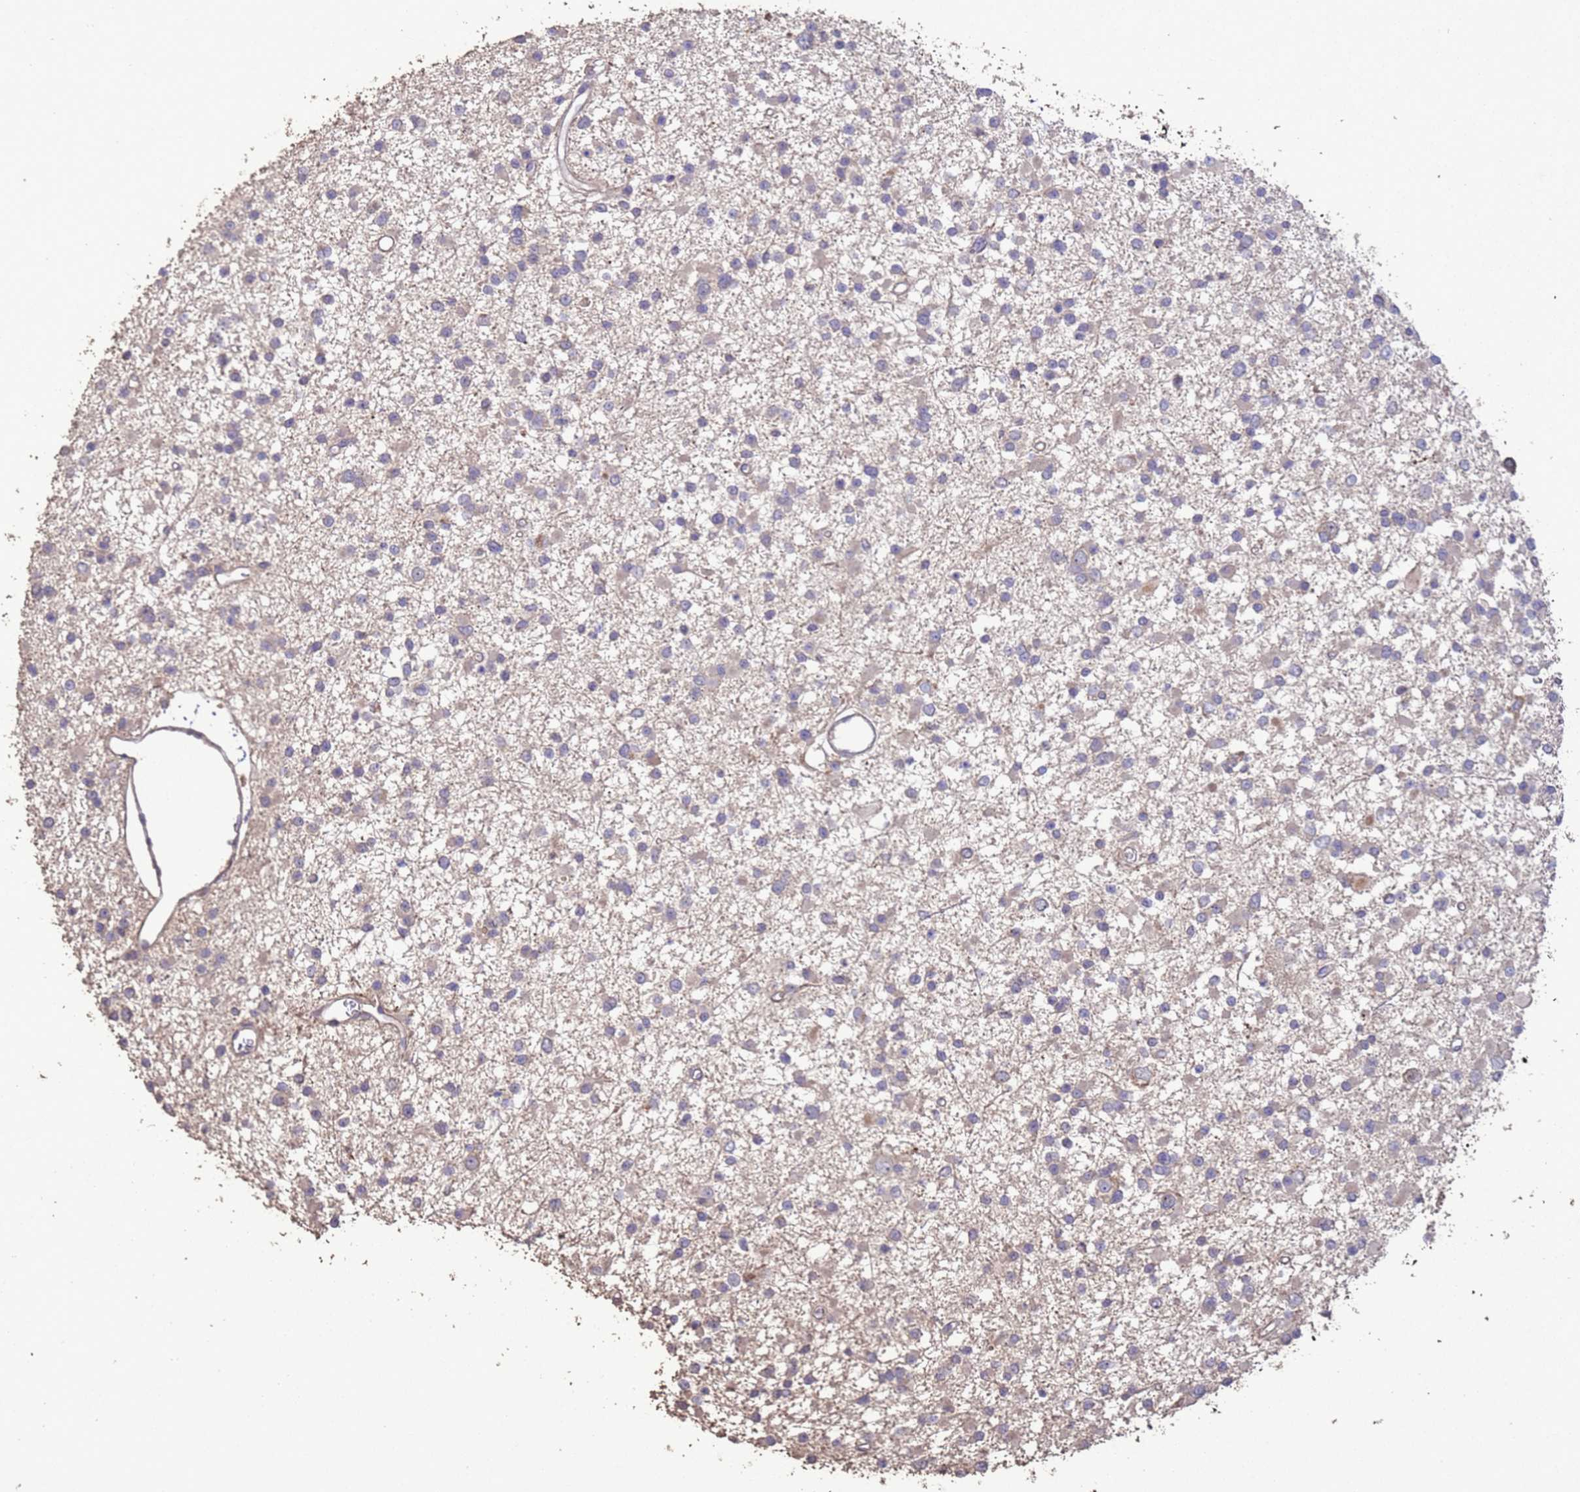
{"staining": {"intensity": "weak", "quantity": "<25%", "location": "cytoplasmic/membranous"}, "tissue": "glioma", "cell_type": "Tumor cells", "image_type": "cancer", "snomed": [{"axis": "morphology", "description": "Glioma, malignant, Low grade"}, {"axis": "topography", "description": "Brain"}], "caption": "DAB immunohistochemical staining of human malignant glioma (low-grade) exhibits no significant positivity in tumor cells.", "gene": "SLC9B2", "patient": {"sex": "female", "age": 22}}